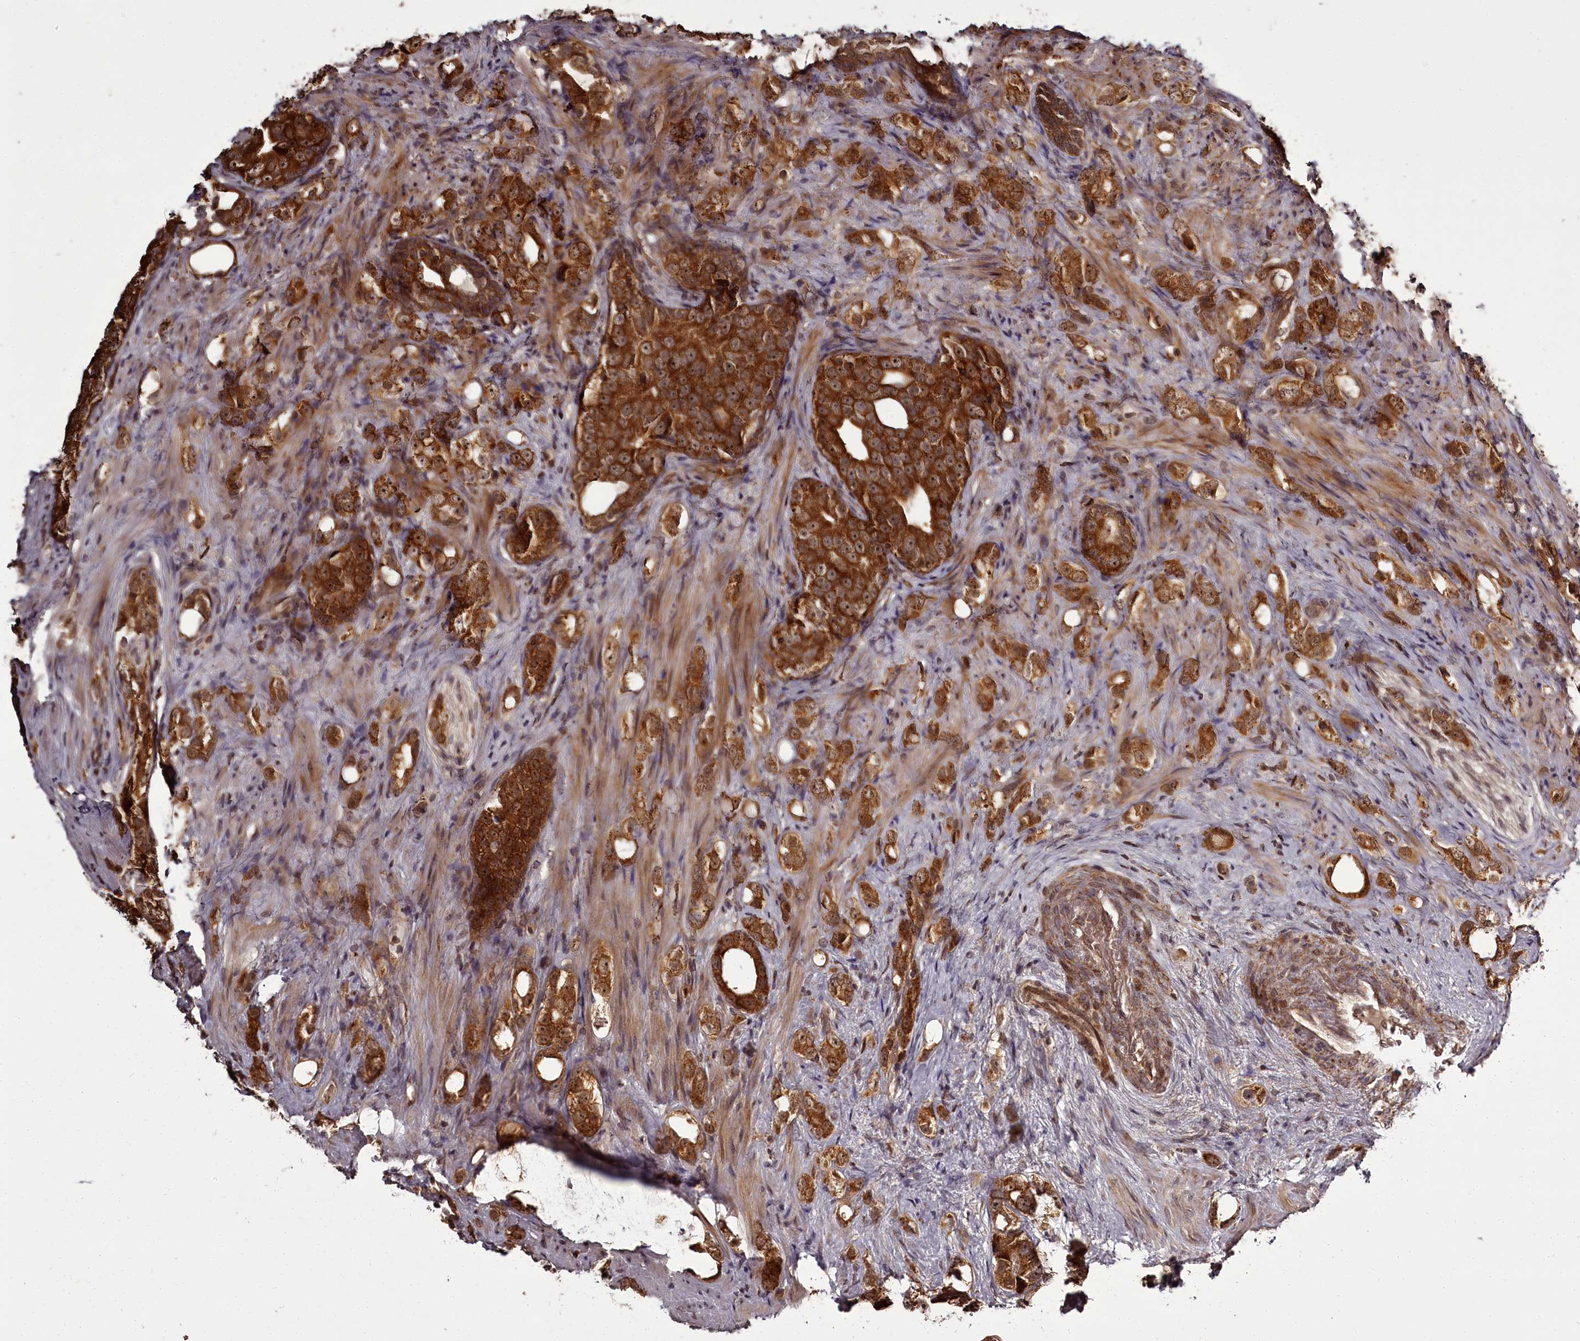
{"staining": {"intensity": "strong", "quantity": ">75%", "location": "cytoplasmic/membranous"}, "tissue": "prostate cancer", "cell_type": "Tumor cells", "image_type": "cancer", "snomed": [{"axis": "morphology", "description": "Adenocarcinoma, High grade"}, {"axis": "topography", "description": "Prostate"}], "caption": "Immunohistochemistry of adenocarcinoma (high-grade) (prostate) reveals high levels of strong cytoplasmic/membranous staining in approximately >75% of tumor cells.", "gene": "PCBP2", "patient": {"sex": "male", "age": 63}}